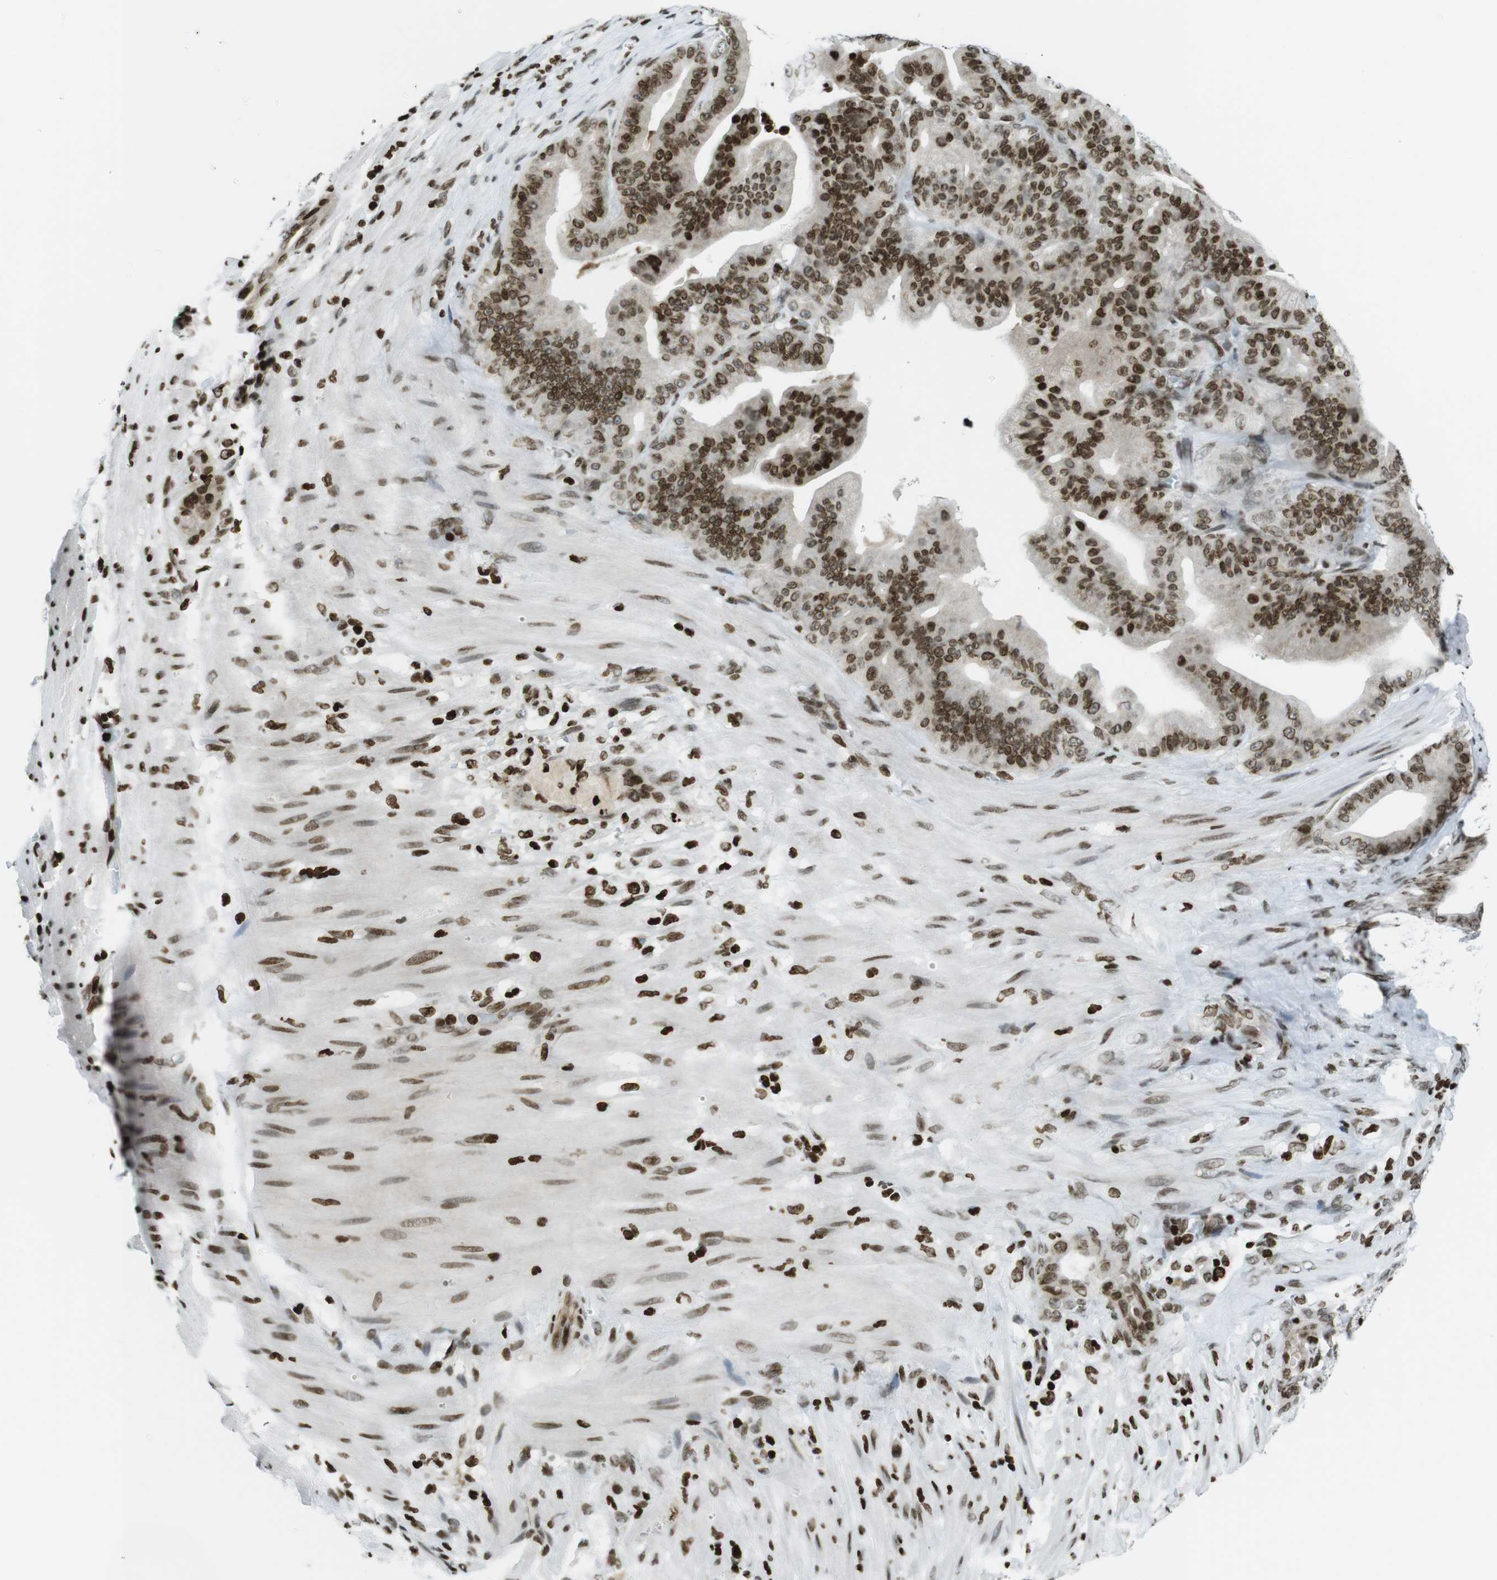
{"staining": {"intensity": "moderate", "quantity": ">75%", "location": "nuclear"}, "tissue": "pancreatic cancer", "cell_type": "Tumor cells", "image_type": "cancer", "snomed": [{"axis": "morphology", "description": "Adenocarcinoma, NOS"}, {"axis": "topography", "description": "Pancreas"}], "caption": "The image displays staining of pancreatic cancer (adenocarcinoma), revealing moderate nuclear protein positivity (brown color) within tumor cells.", "gene": "H2AC8", "patient": {"sex": "male", "age": 63}}